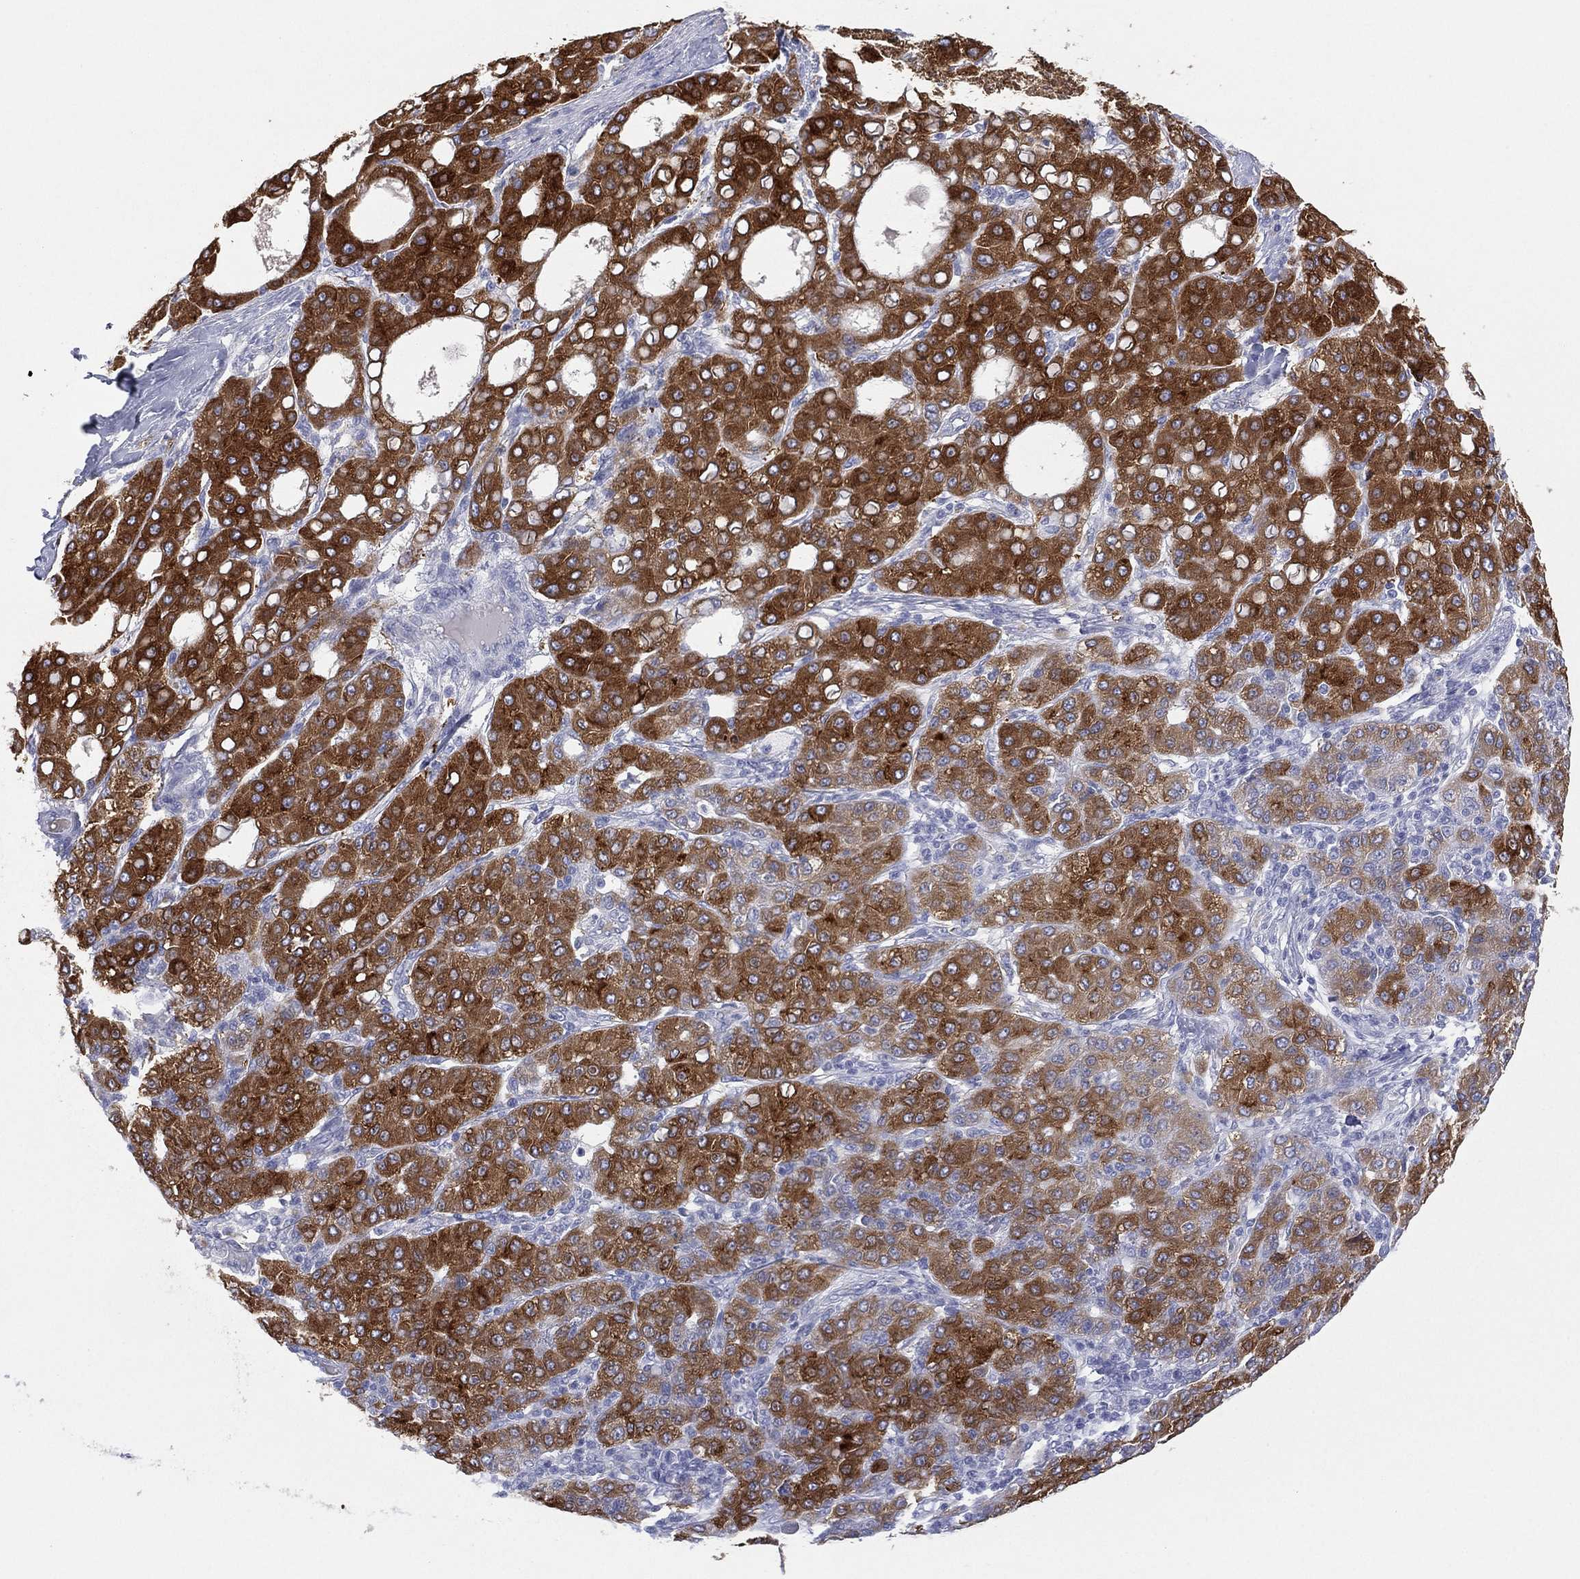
{"staining": {"intensity": "strong", "quantity": "25%-75%", "location": "cytoplasmic/membranous"}, "tissue": "liver cancer", "cell_type": "Tumor cells", "image_type": "cancer", "snomed": [{"axis": "morphology", "description": "Carcinoma, Hepatocellular, NOS"}, {"axis": "topography", "description": "Liver"}], "caption": "About 25%-75% of tumor cells in human liver cancer show strong cytoplasmic/membranous protein expression as visualized by brown immunohistochemical staining.", "gene": "CYP2D6", "patient": {"sex": "male", "age": 65}}